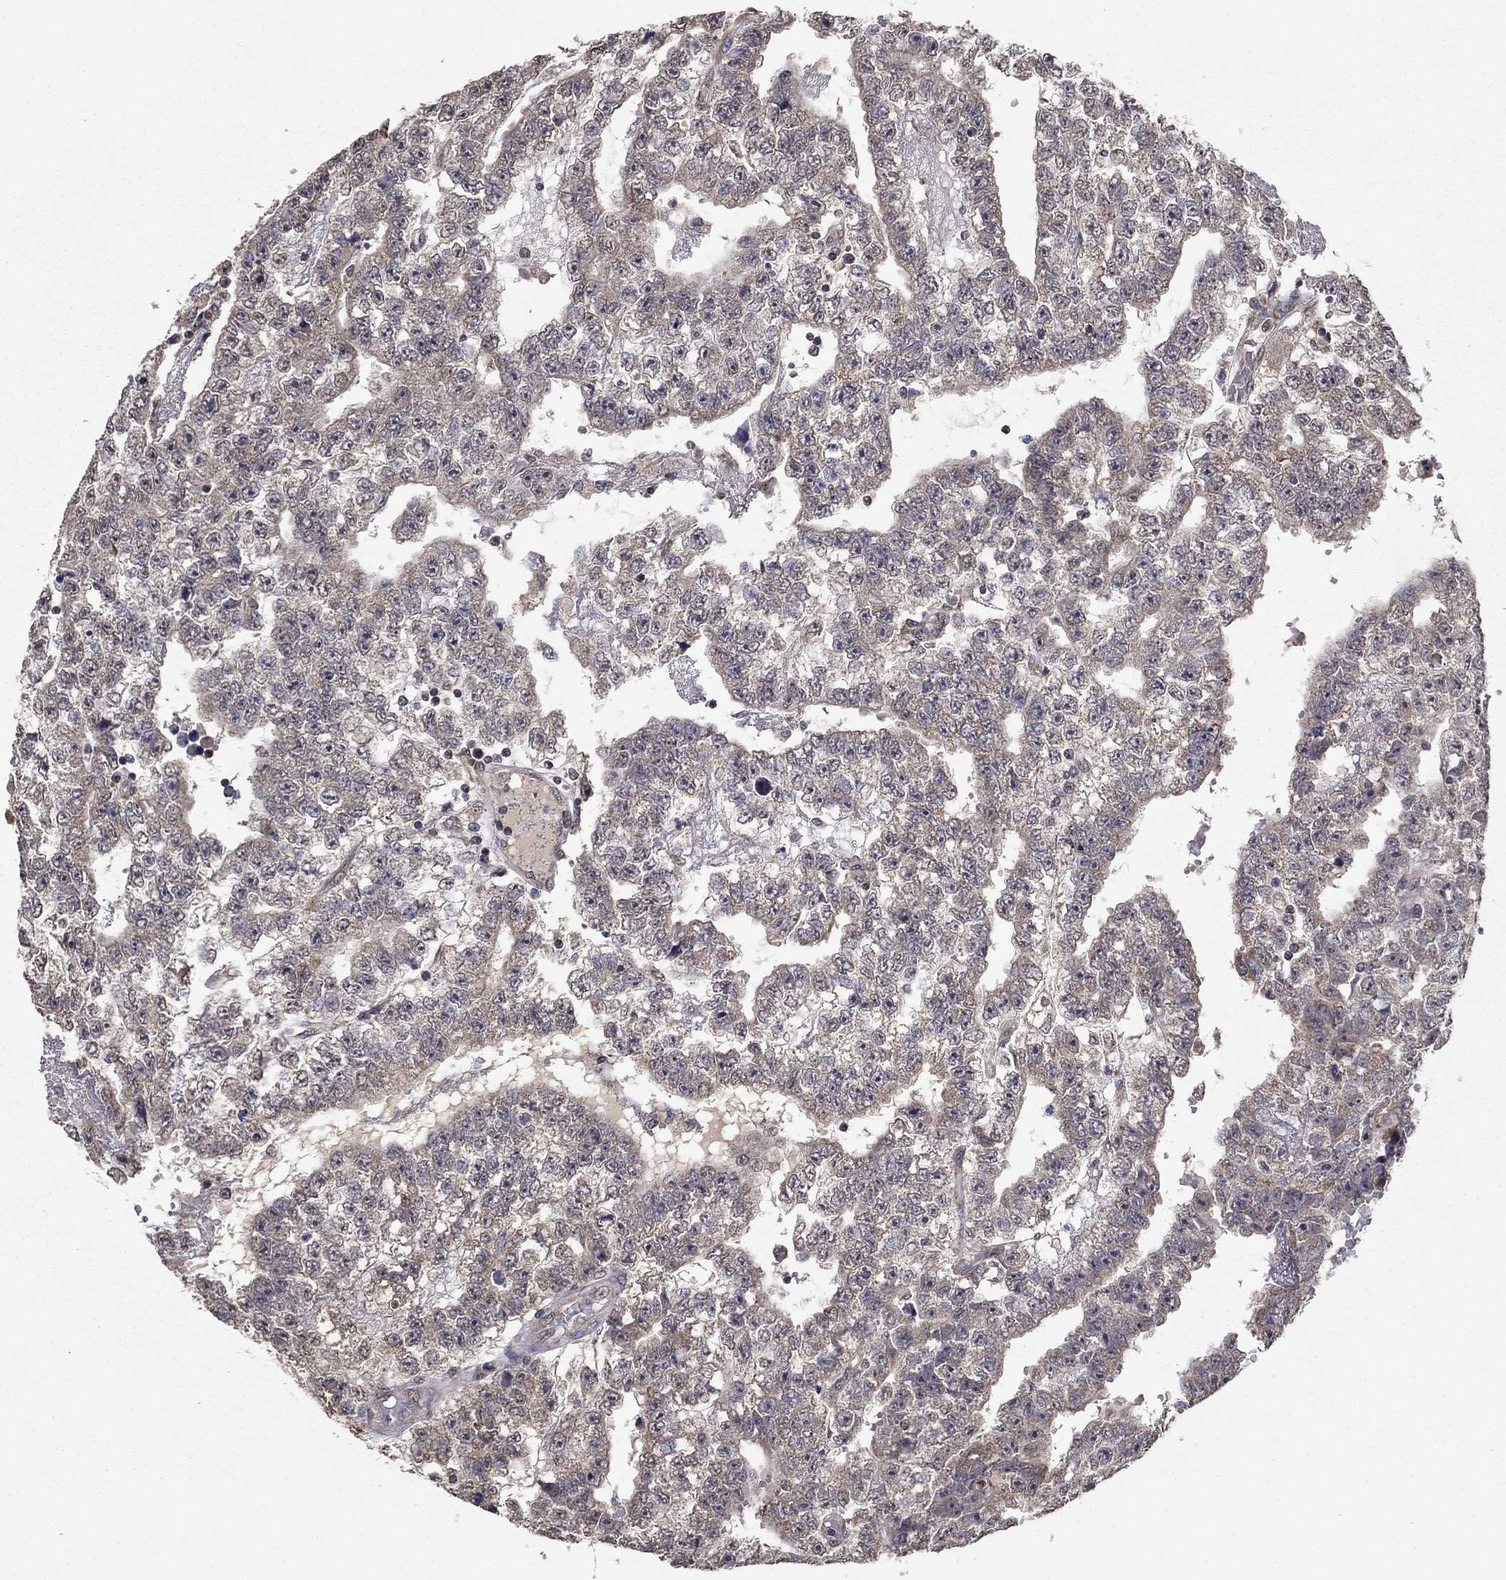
{"staining": {"intensity": "negative", "quantity": "none", "location": "none"}, "tissue": "testis cancer", "cell_type": "Tumor cells", "image_type": "cancer", "snomed": [{"axis": "morphology", "description": "Carcinoma, Embryonal, NOS"}, {"axis": "topography", "description": "Testis"}], "caption": "This photomicrograph is of testis embryonal carcinoma stained with immunohistochemistry (IHC) to label a protein in brown with the nuclei are counter-stained blue. There is no expression in tumor cells.", "gene": "SLC2A13", "patient": {"sex": "male", "age": 25}}